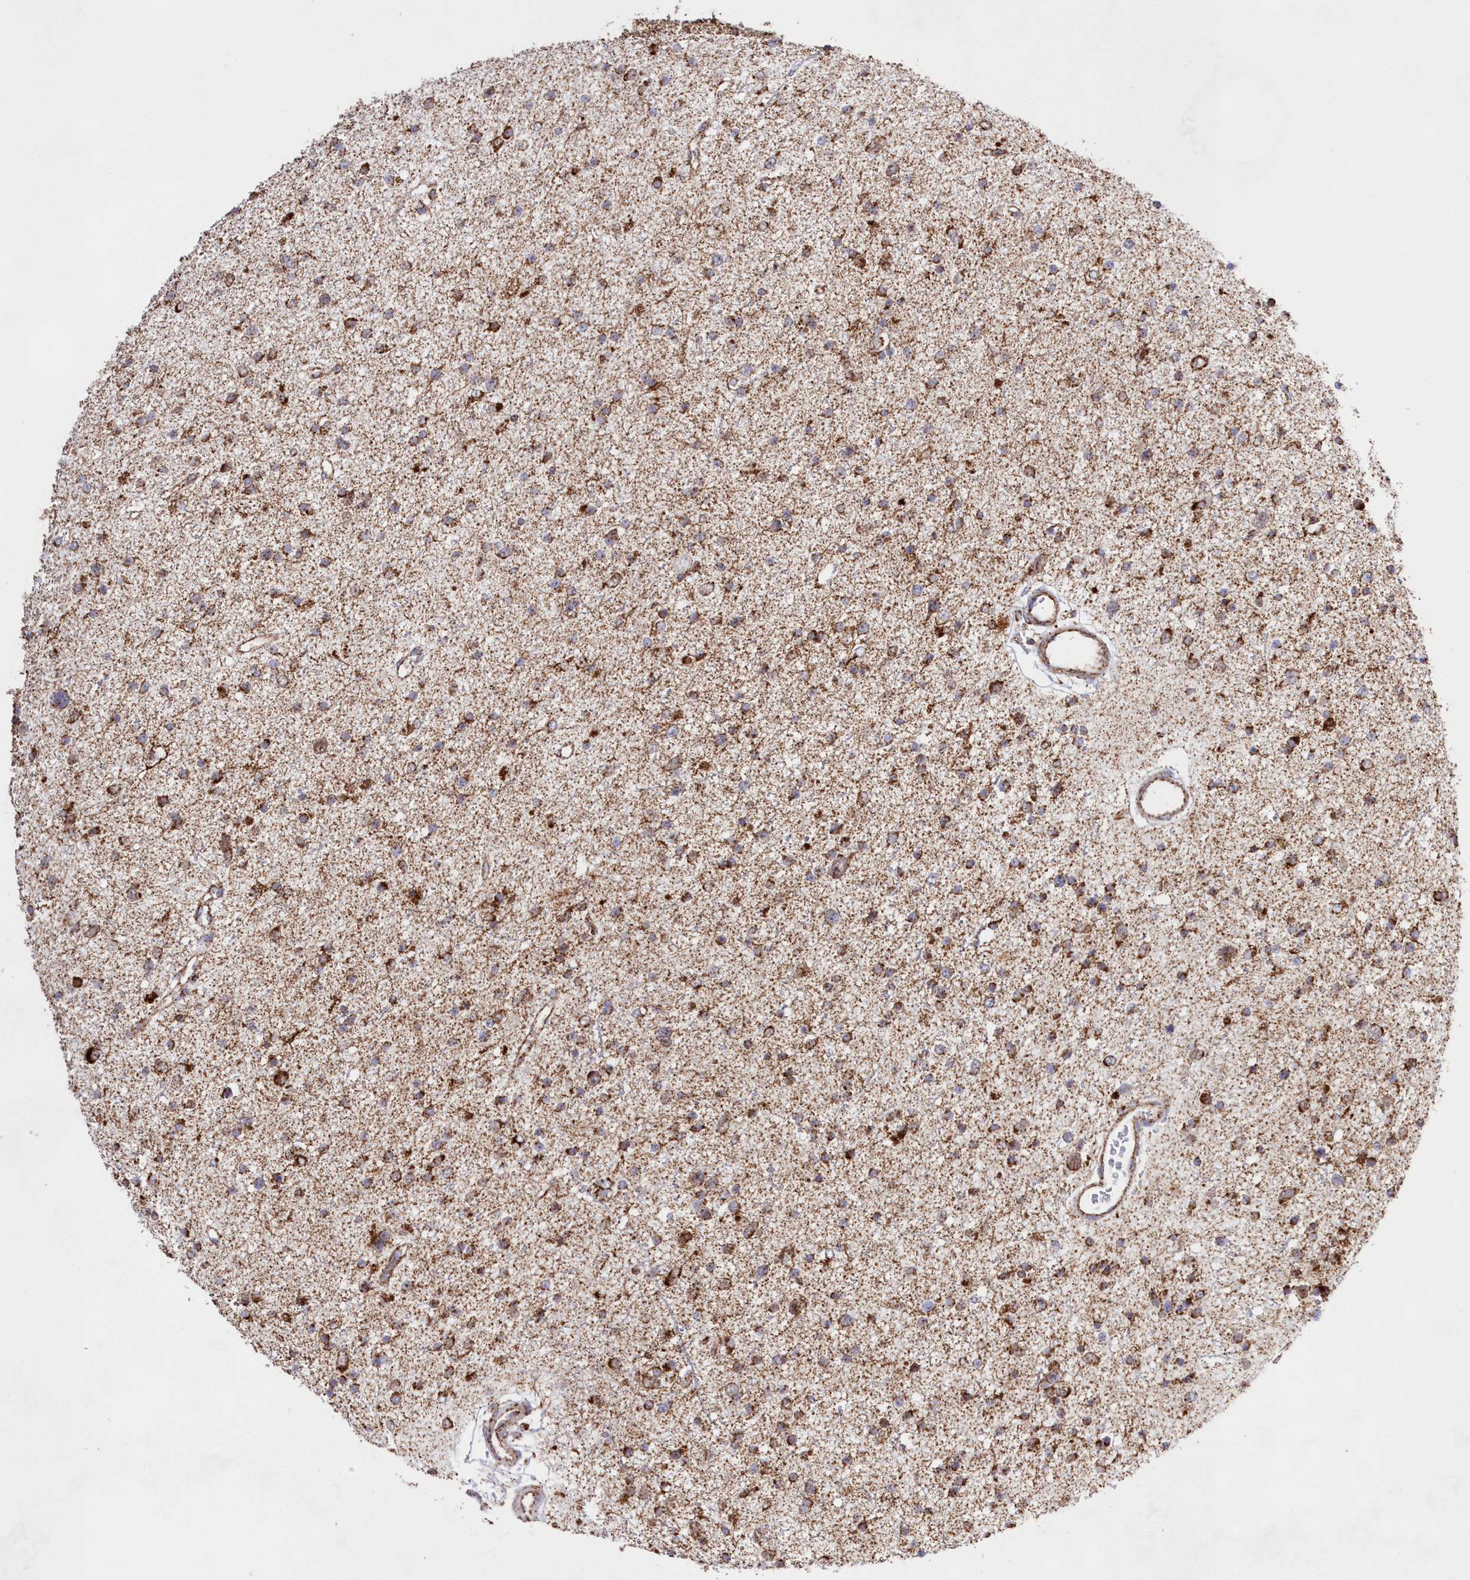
{"staining": {"intensity": "moderate", "quantity": ">75%", "location": "cytoplasmic/membranous"}, "tissue": "glioma", "cell_type": "Tumor cells", "image_type": "cancer", "snomed": [{"axis": "morphology", "description": "Glioma, malignant, Low grade"}, {"axis": "topography", "description": "Brain"}], "caption": "A brown stain labels moderate cytoplasmic/membranous expression of a protein in glioma tumor cells. The staining was performed using DAB to visualize the protein expression in brown, while the nuclei were stained in blue with hematoxylin (Magnification: 20x).", "gene": "HADHB", "patient": {"sex": "female", "age": 37}}